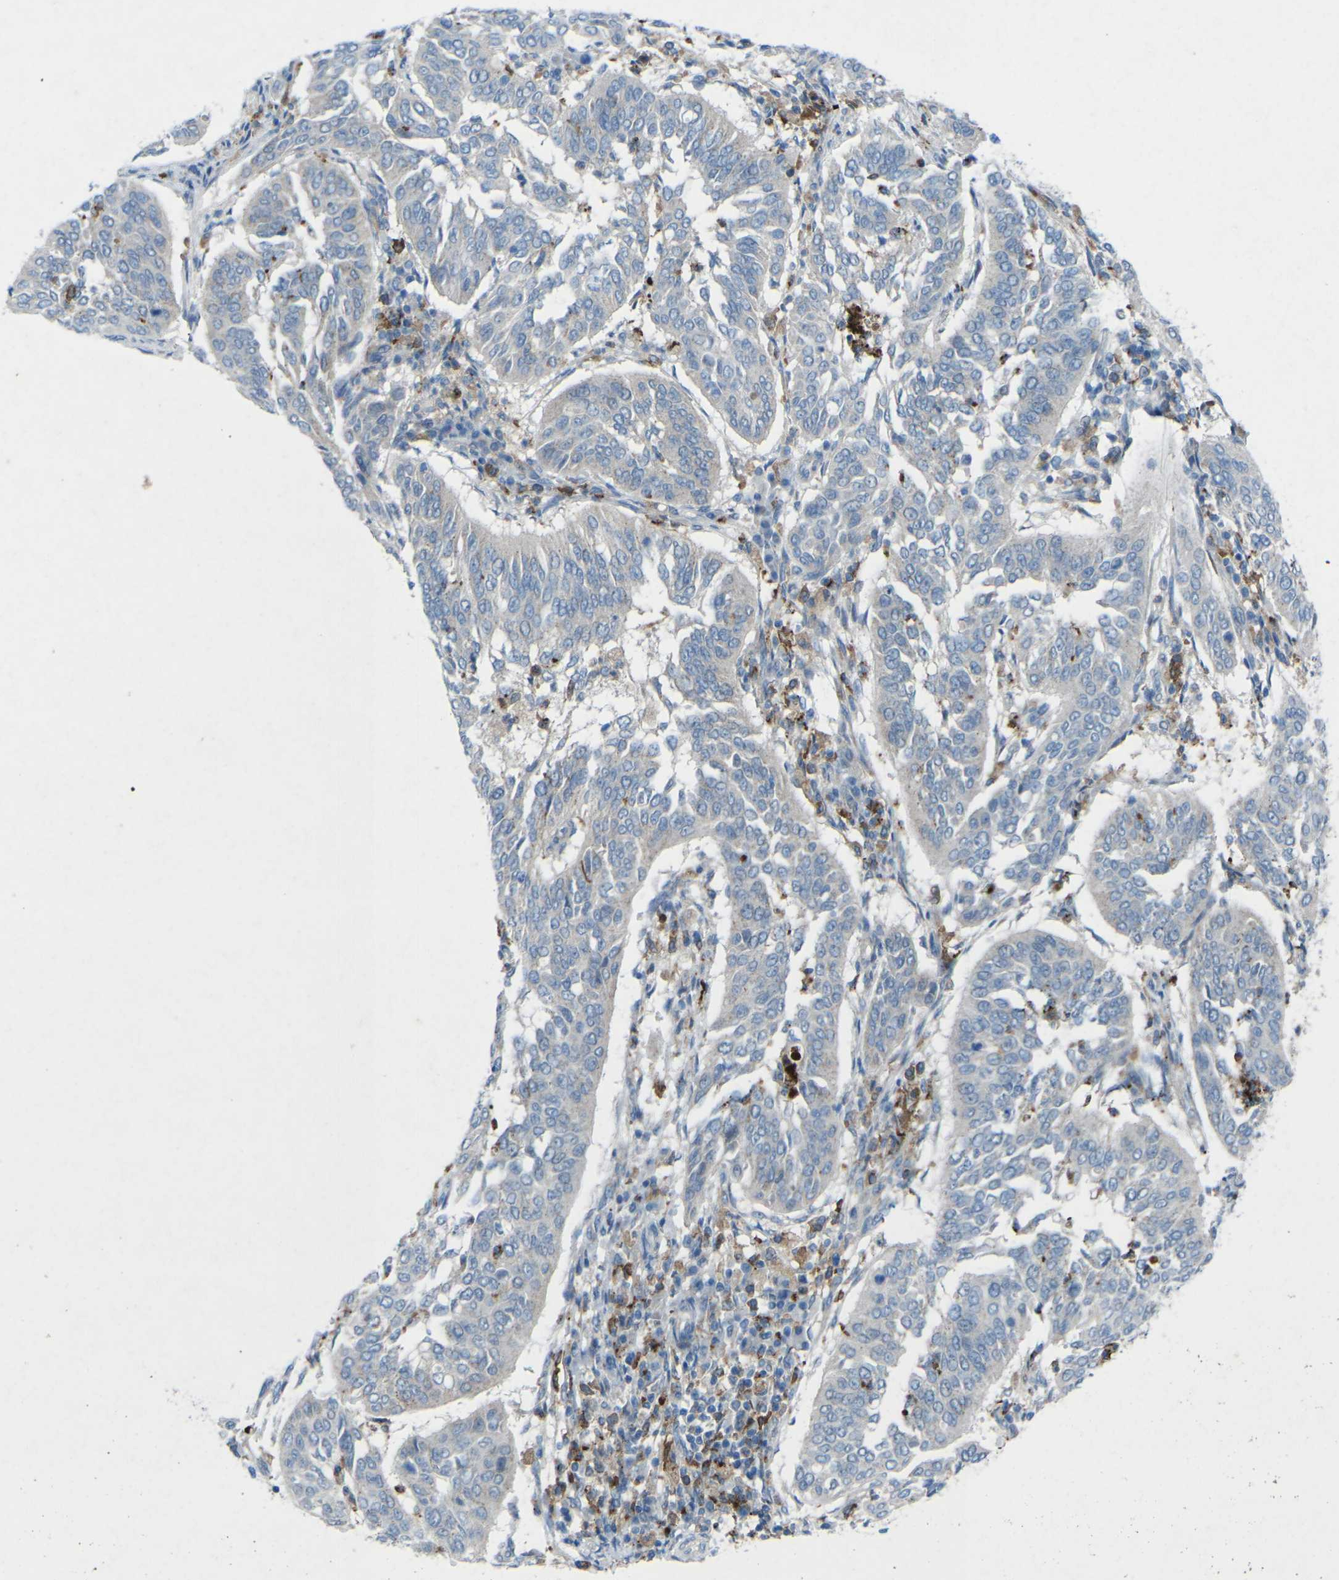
{"staining": {"intensity": "negative", "quantity": "none", "location": "none"}, "tissue": "cervical cancer", "cell_type": "Tumor cells", "image_type": "cancer", "snomed": [{"axis": "morphology", "description": "Normal tissue, NOS"}, {"axis": "morphology", "description": "Squamous cell carcinoma, NOS"}, {"axis": "topography", "description": "Cervix"}], "caption": "Immunohistochemical staining of human squamous cell carcinoma (cervical) reveals no significant staining in tumor cells.", "gene": "STK11", "patient": {"sex": "female", "age": 39}}